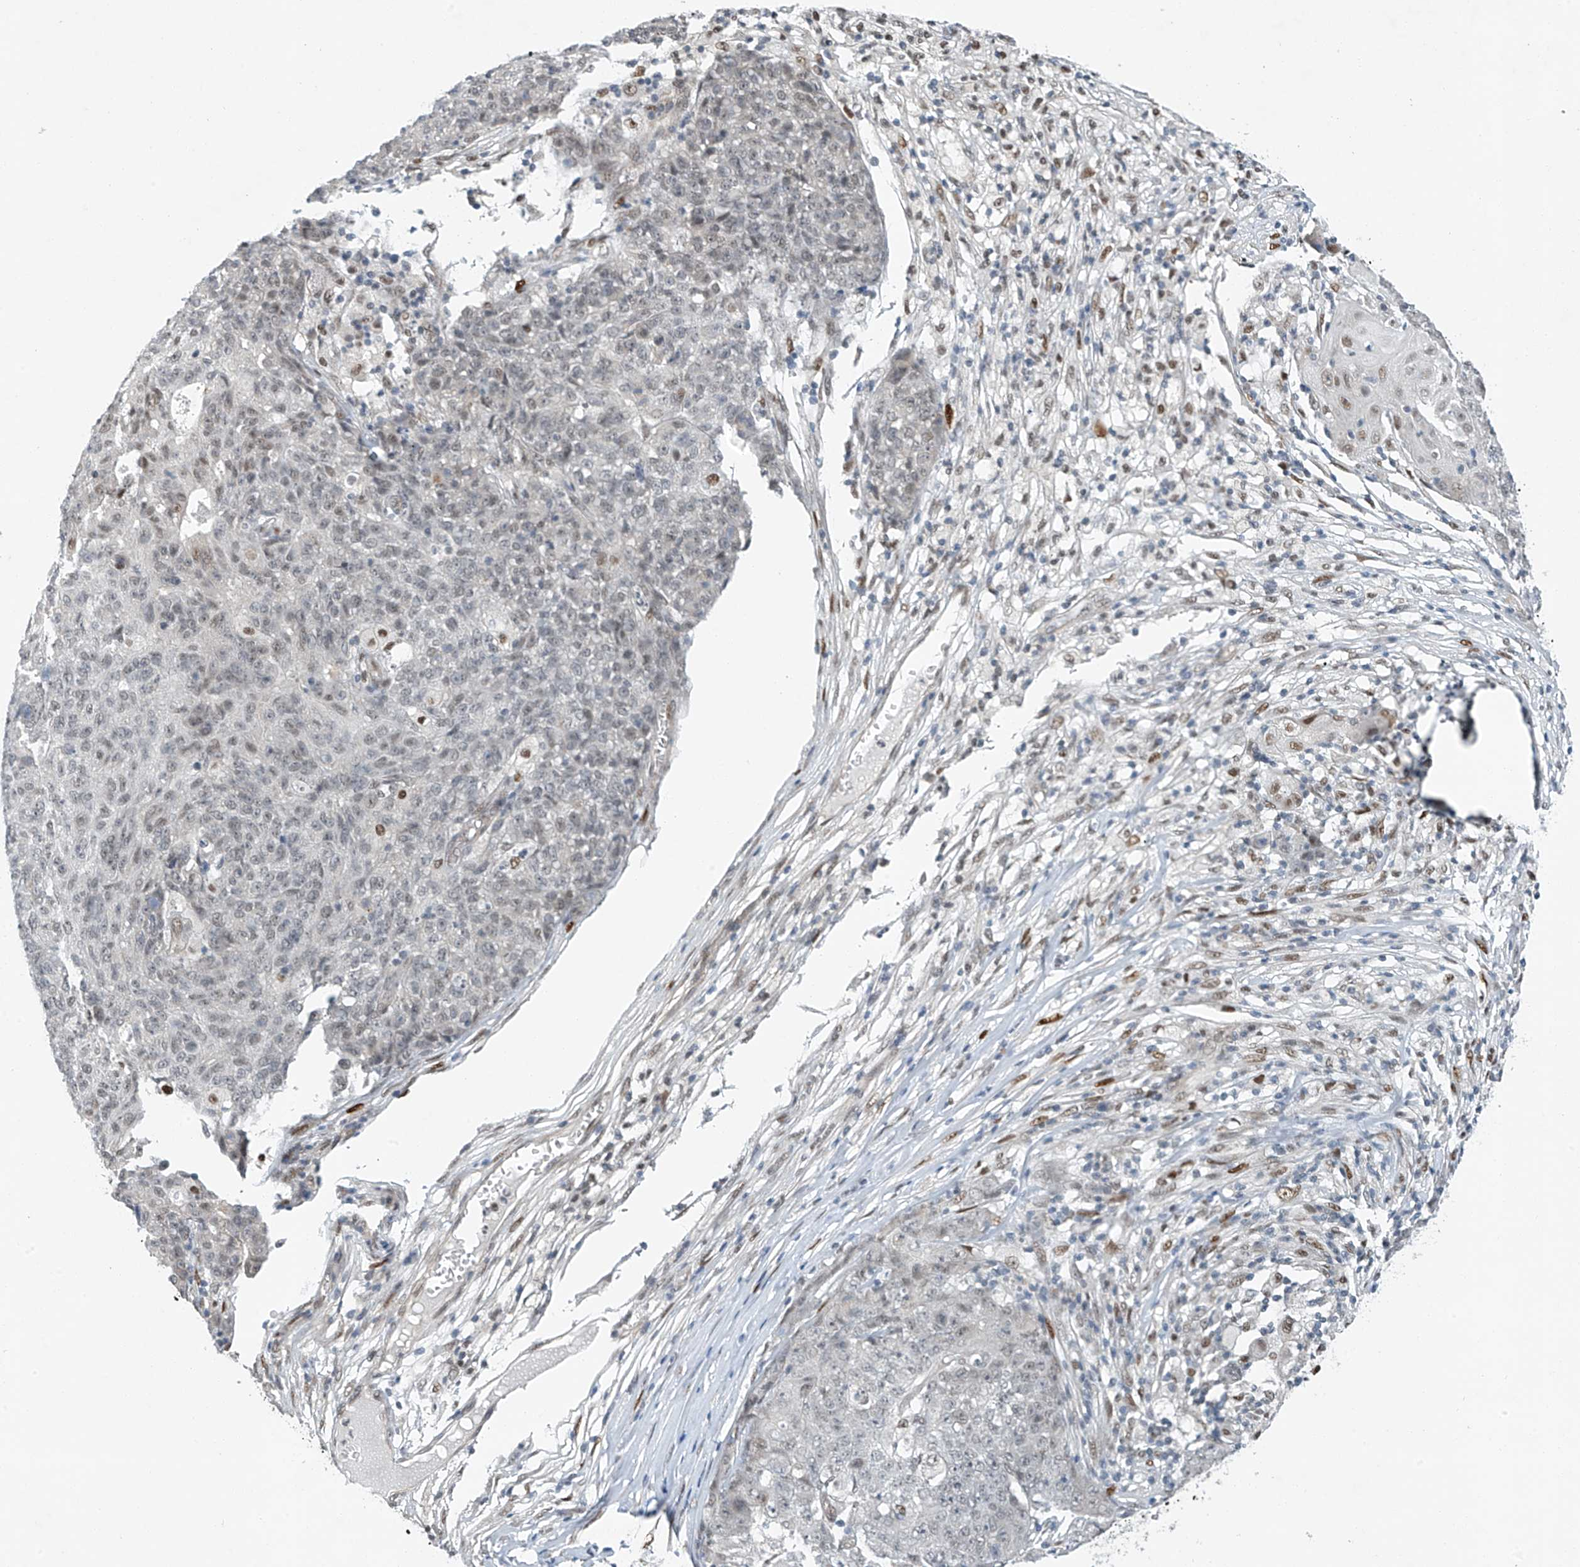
{"staining": {"intensity": "weak", "quantity": "25%-75%", "location": "nuclear"}, "tissue": "ovarian cancer", "cell_type": "Tumor cells", "image_type": "cancer", "snomed": [{"axis": "morphology", "description": "Carcinoma, endometroid"}, {"axis": "topography", "description": "Ovary"}], "caption": "Weak nuclear expression is seen in approximately 25%-75% of tumor cells in ovarian cancer (endometroid carcinoma).", "gene": "TAF8", "patient": {"sex": "female", "age": 42}}